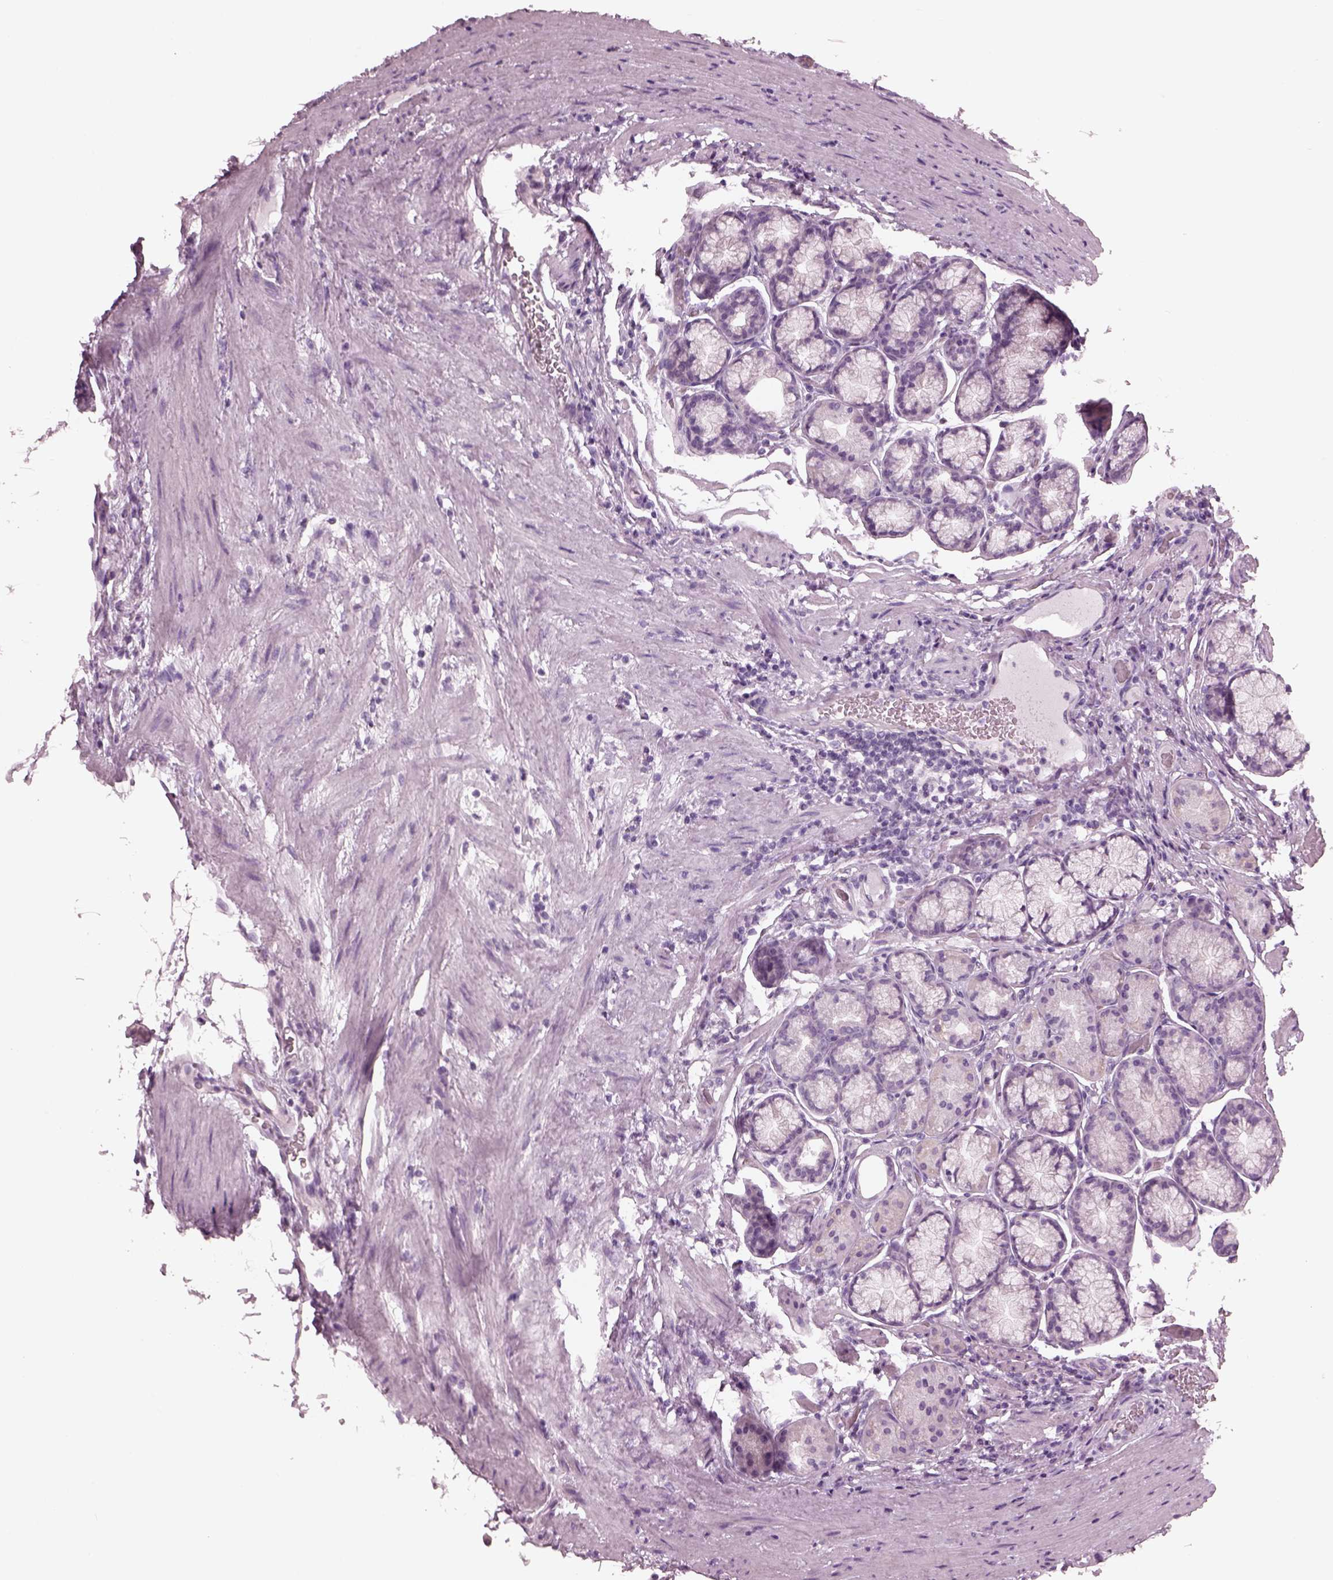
{"staining": {"intensity": "negative", "quantity": "none", "location": "none"}, "tissue": "stomach", "cell_type": "Glandular cells", "image_type": "normal", "snomed": [{"axis": "morphology", "description": "Normal tissue, NOS"}, {"axis": "morphology", "description": "Adenocarcinoma, NOS"}, {"axis": "morphology", "description": "Adenocarcinoma, High grade"}, {"axis": "topography", "description": "Stomach, upper"}, {"axis": "topography", "description": "Stomach"}], "caption": "The histopathology image reveals no significant staining in glandular cells of stomach.", "gene": "PDC", "patient": {"sex": "female", "age": 65}}